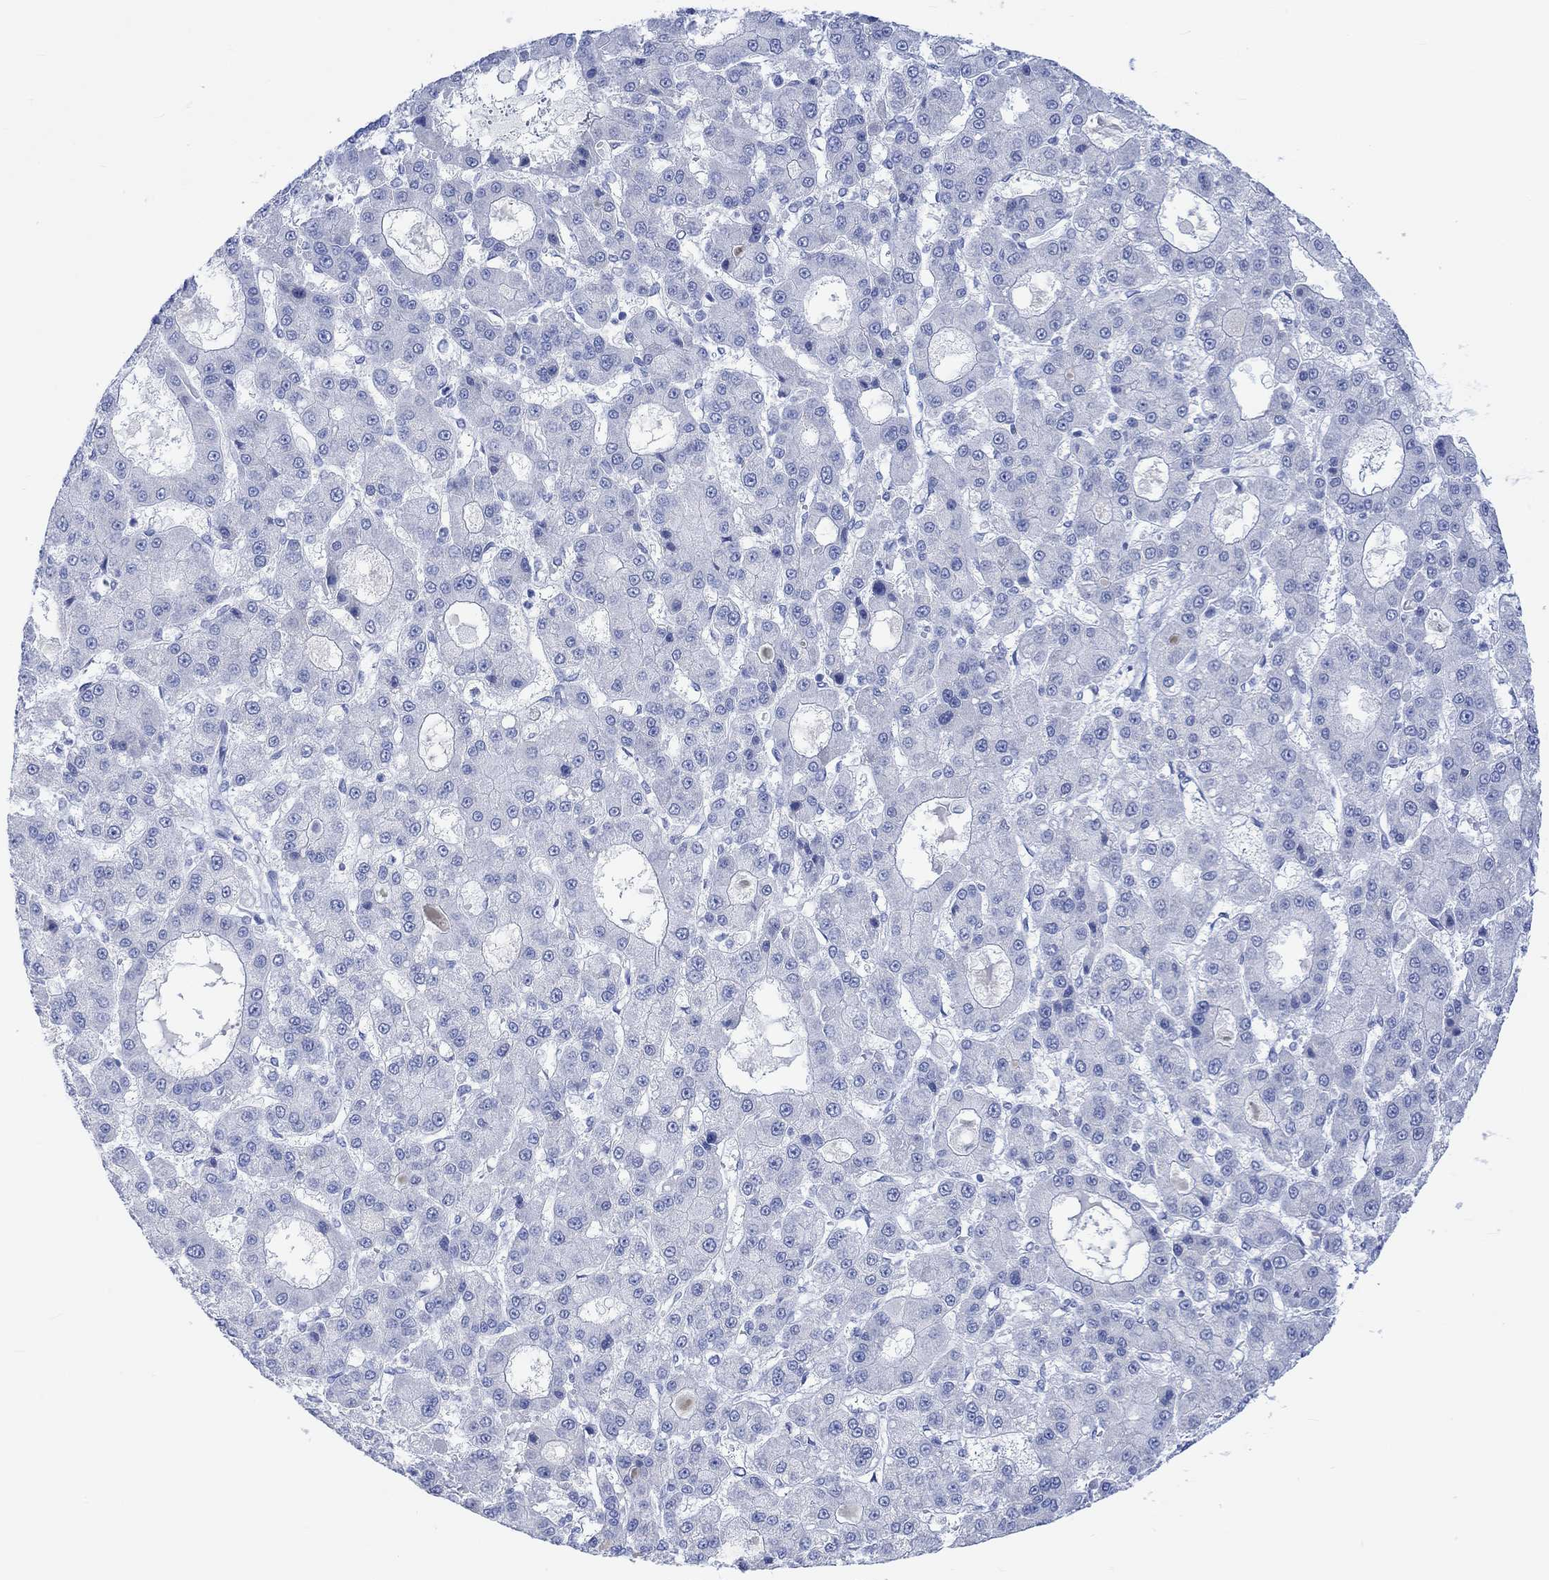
{"staining": {"intensity": "negative", "quantity": "none", "location": "none"}, "tissue": "liver cancer", "cell_type": "Tumor cells", "image_type": "cancer", "snomed": [{"axis": "morphology", "description": "Carcinoma, Hepatocellular, NOS"}, {"axis": "topography", "description": "Liver"}], "caption": "IHC of human liver hepatocellular carcinoma shows no expression in tumor cells. (DAB (3,3'-diaminobenzidine) immunohistochemistry, high magnification).", "gene": "CALCA", "patient": {"sex": "male", "age": 70}}